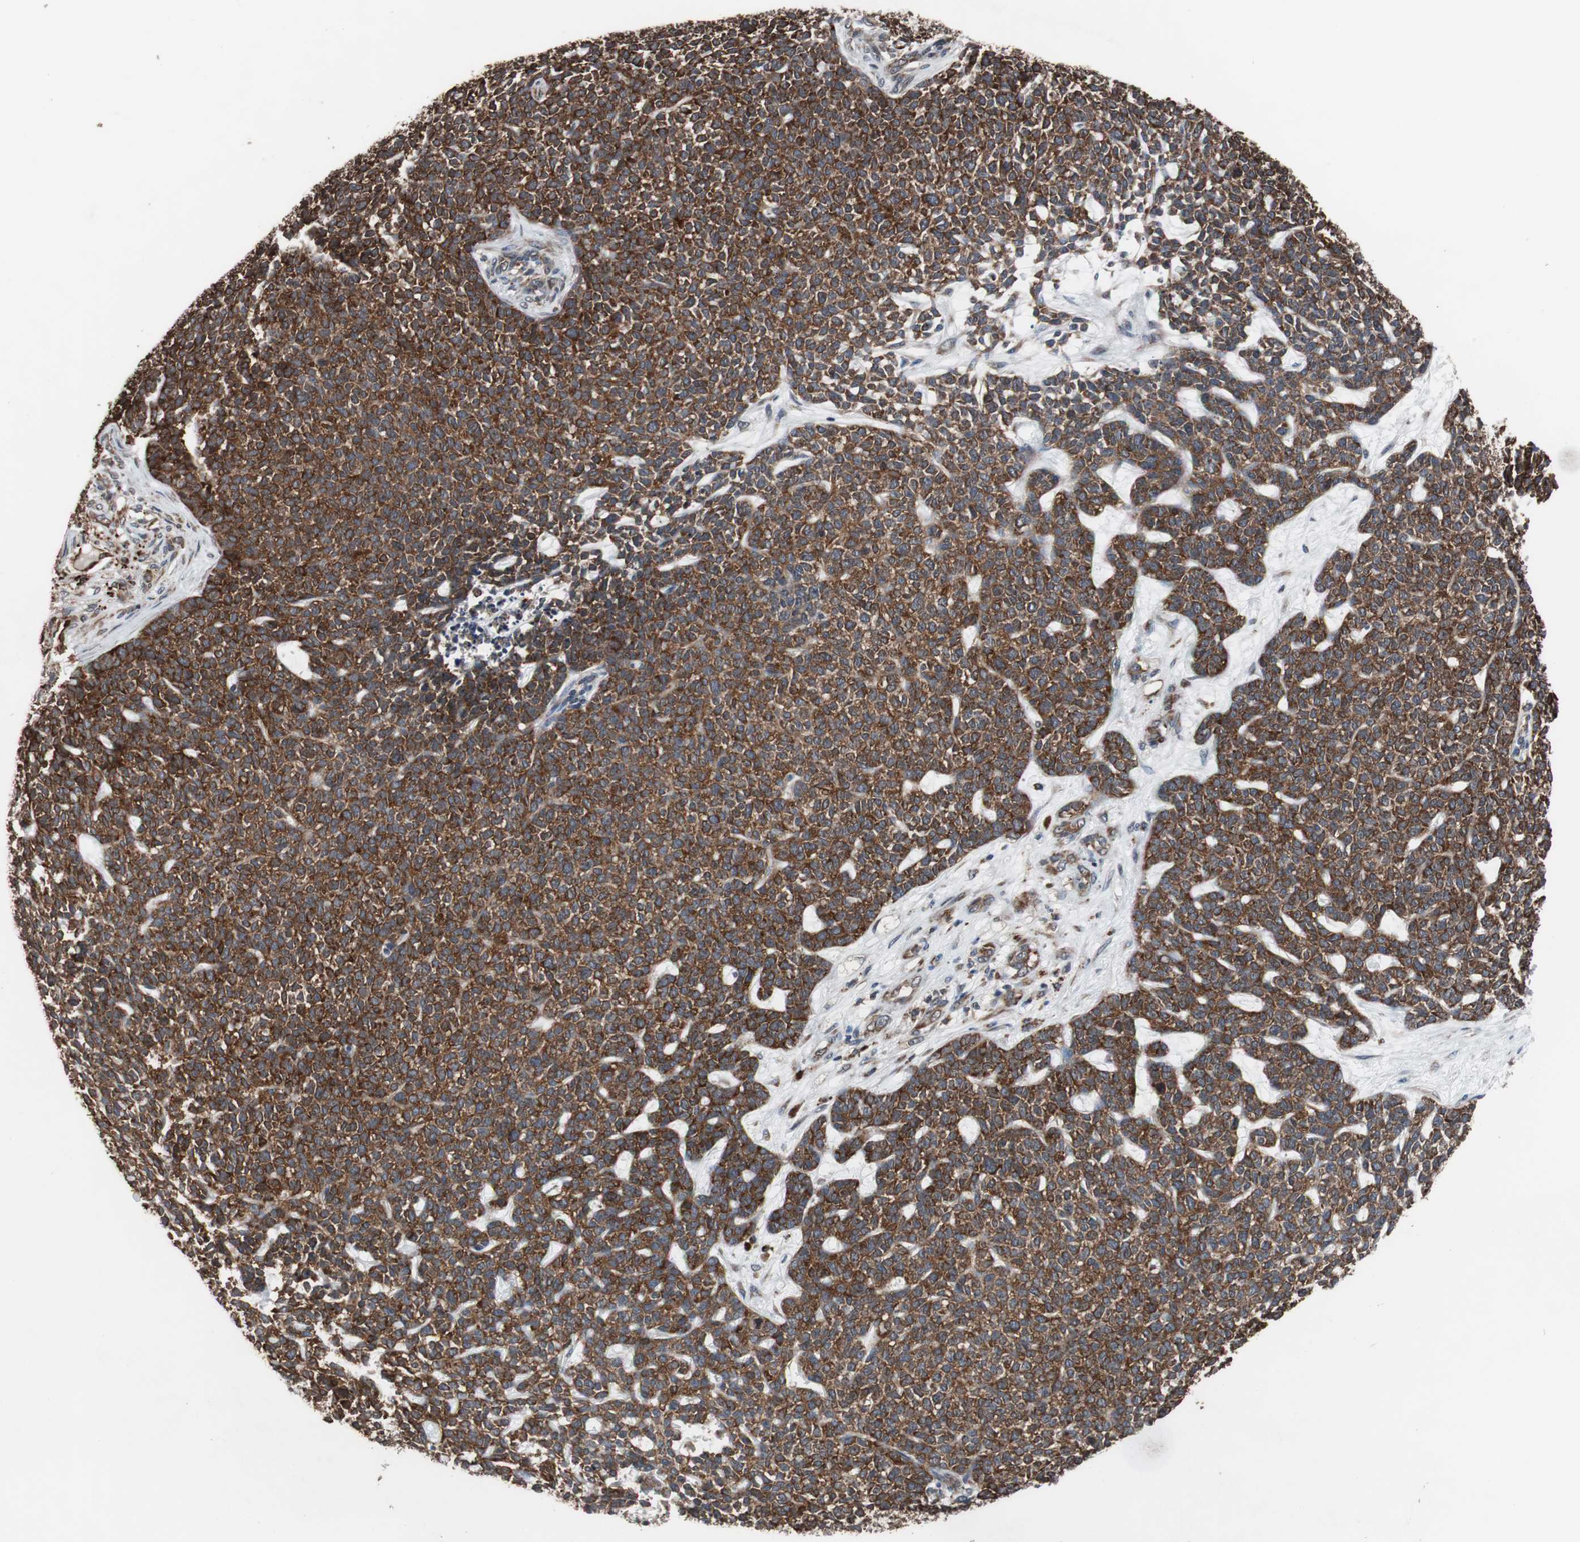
{"staining": {"intensity": "strong", "quantity": ">75%", "location": "cytoplasmic/membranous"}, "tissue": "skin cancer", "cell_type": "Tumor cells", "image_type": "cancer", "snomed": [{"axis": "morphology", "description": "Basal cell carcinoma"}, {"axis": "topography", "description": "Skin"}], "caption": "Immunohistochemical staining of basal cell carcinoma (skin) displays high levels of strong cytoplasmic/membranous positivity in about >75% of tumor cells.", "gene": "USP10", "patient": {"sex": "female", "age": 84}}